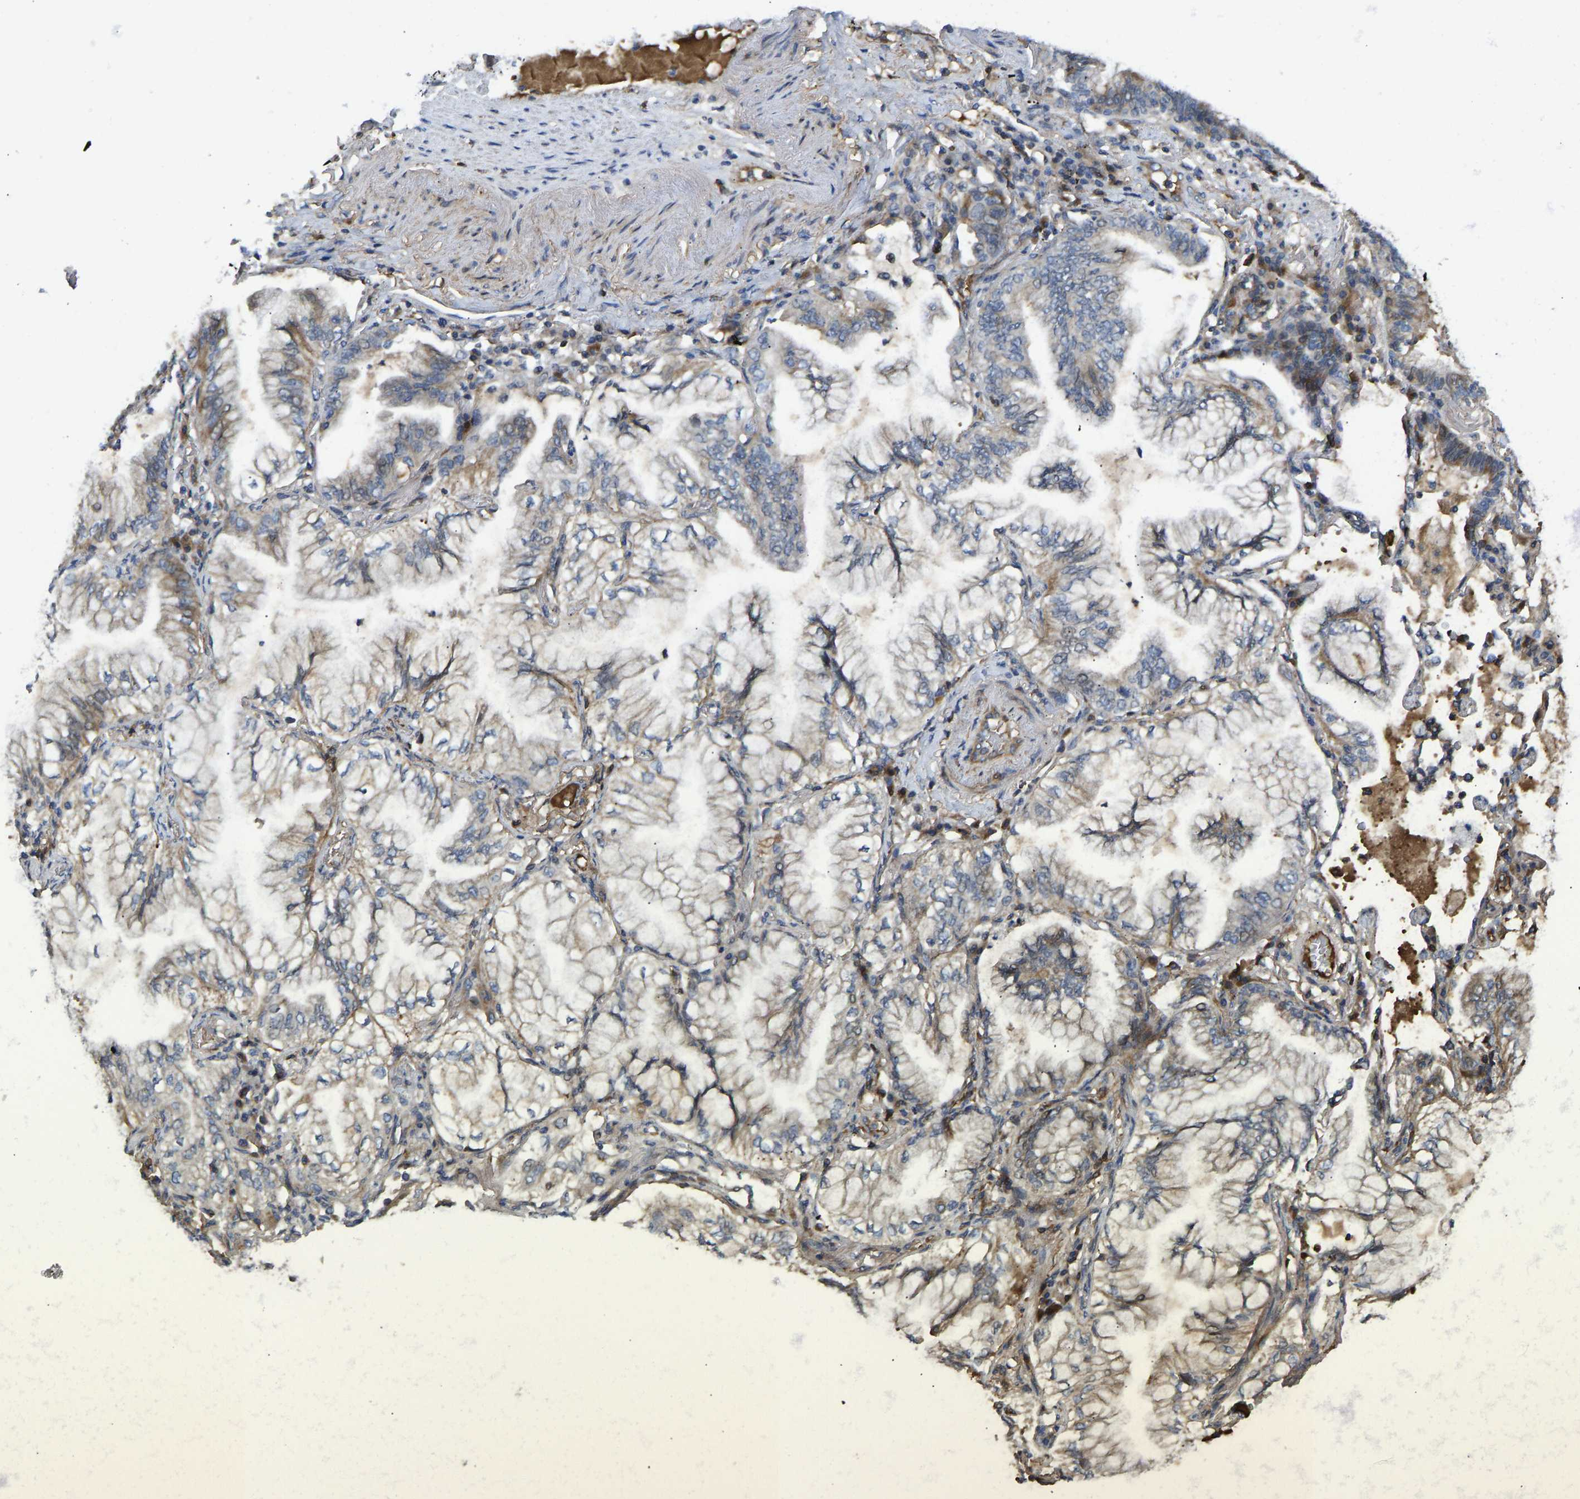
{"staining": {"intensity": "moderate", "quantity": "<25%", "location": "cytoplasmic/membranous"}, "tissue": "lung cancer", "cell_type": "Tumor cells", "image_type": "cancer", "snomed": [{"axis": "morphology", "description": "Adenocarcinoma, NOS"}, {"axis": "topography", "description": "Lung"}], "caption": "An image of adenocarcinoma (lung) stained for a protein demonstrates moderate cytoplasmic/membranous brown staining in tumor cells. (IHC, brightfield microscopy, high magnification).", "gene": "VCPKMT", "patient": {"sex": "female", "age": 70}}